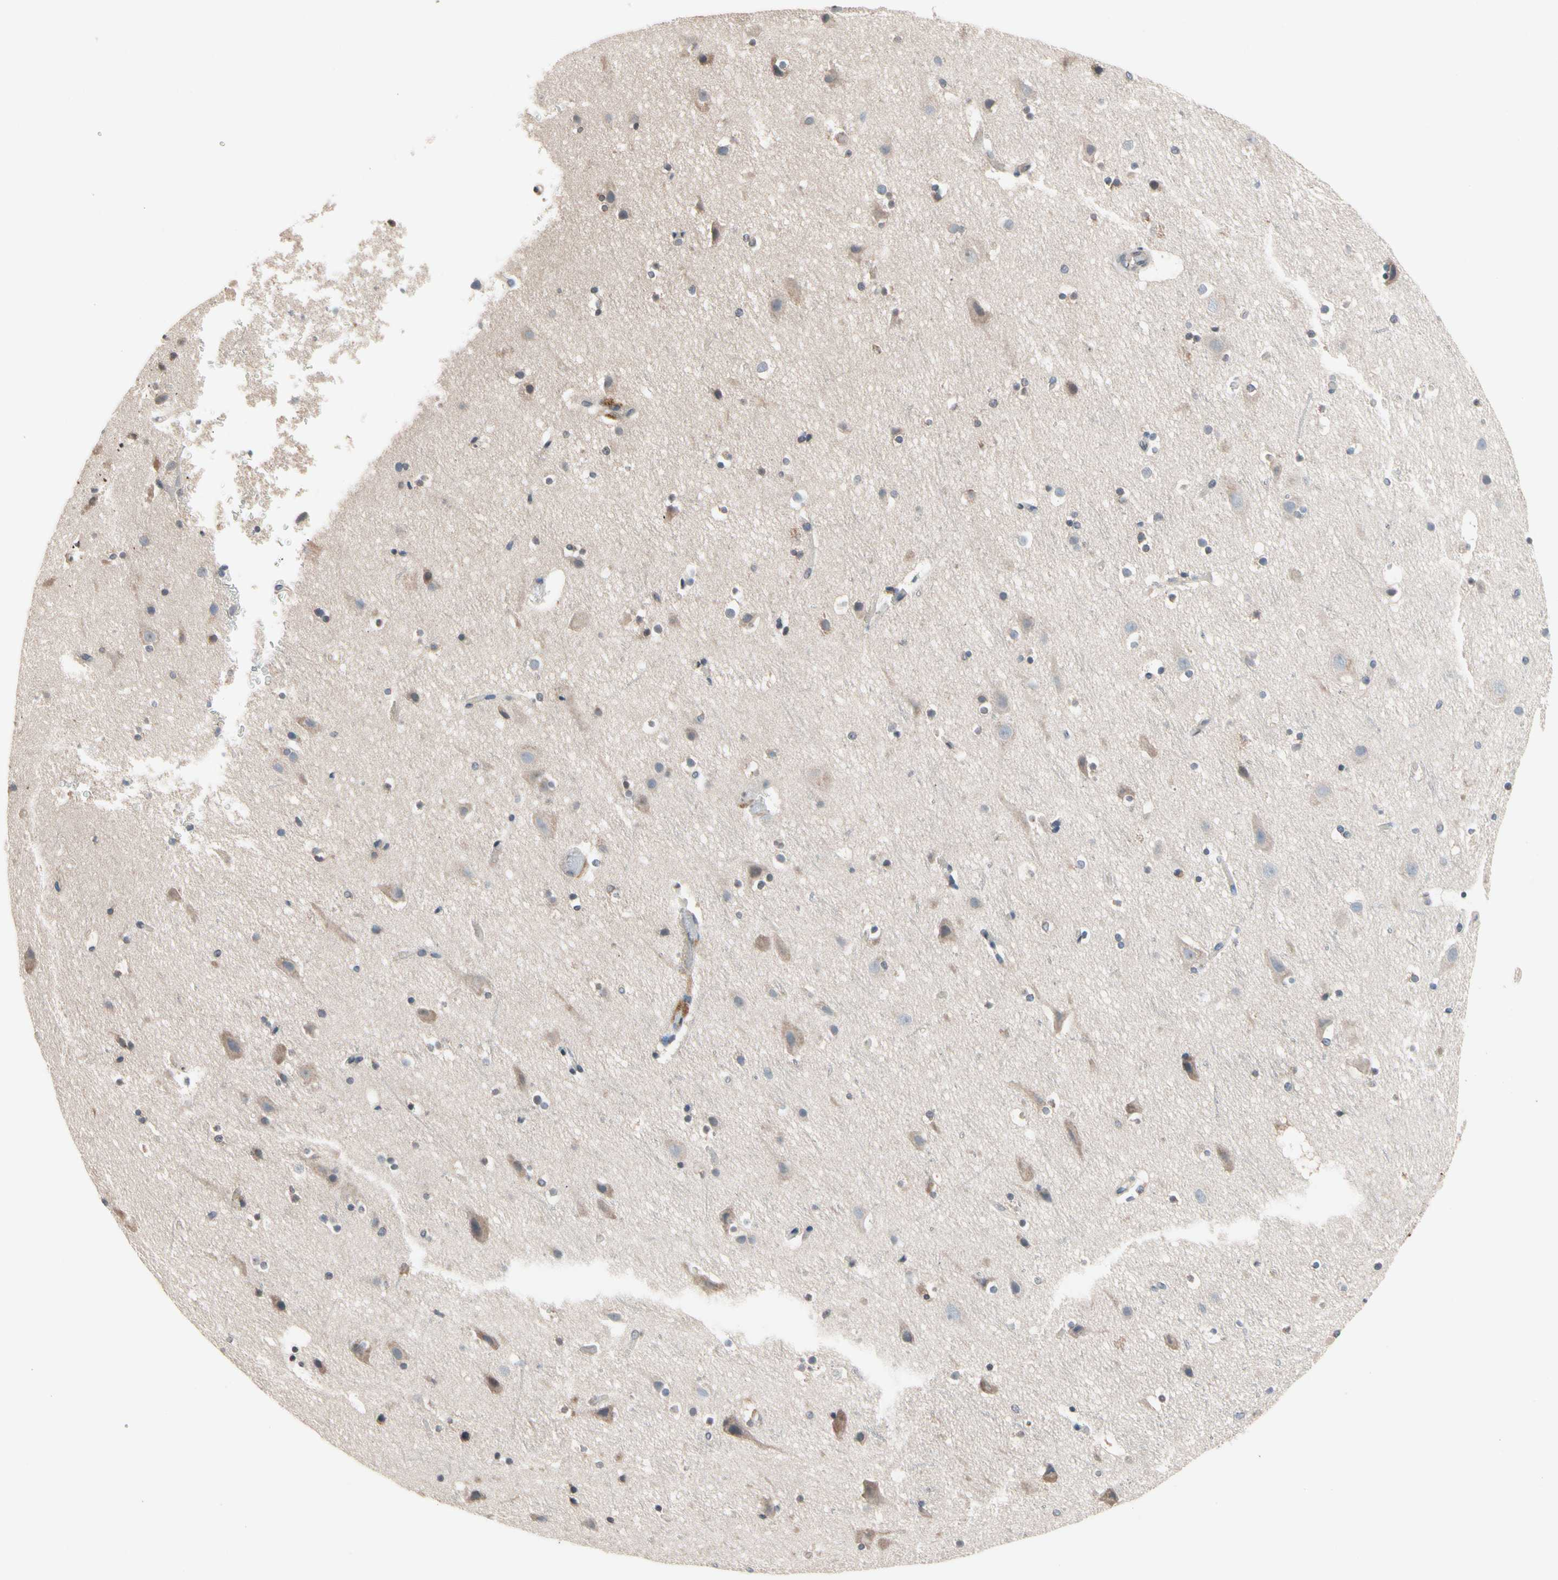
{"staining": {"intensity": "moderate", "quantity": "<25%", "location": "cytoplasmic/membranous"}, "tissue": "cerebral cortex", "cell_type": "Endothelial cells", "image_type": "normal", "snomed": [{"axis": "morphology", "description": "Normal tissue, NOS"}, {"axis": "topography", "description": "Cerebral cortex"}], "caption": "Brown immunohistochemical staining in unremarkable human cerebral cortex shows moderate cytoplasmic/membranous staining in about <25% of endothelial cells. (DAB (3,3'-diaminobenzidine) IHC, brown staining for protein, blue staining for nuclei).", "gene": "PRDX4", "patient": {"sex": "male", "age": 45}}